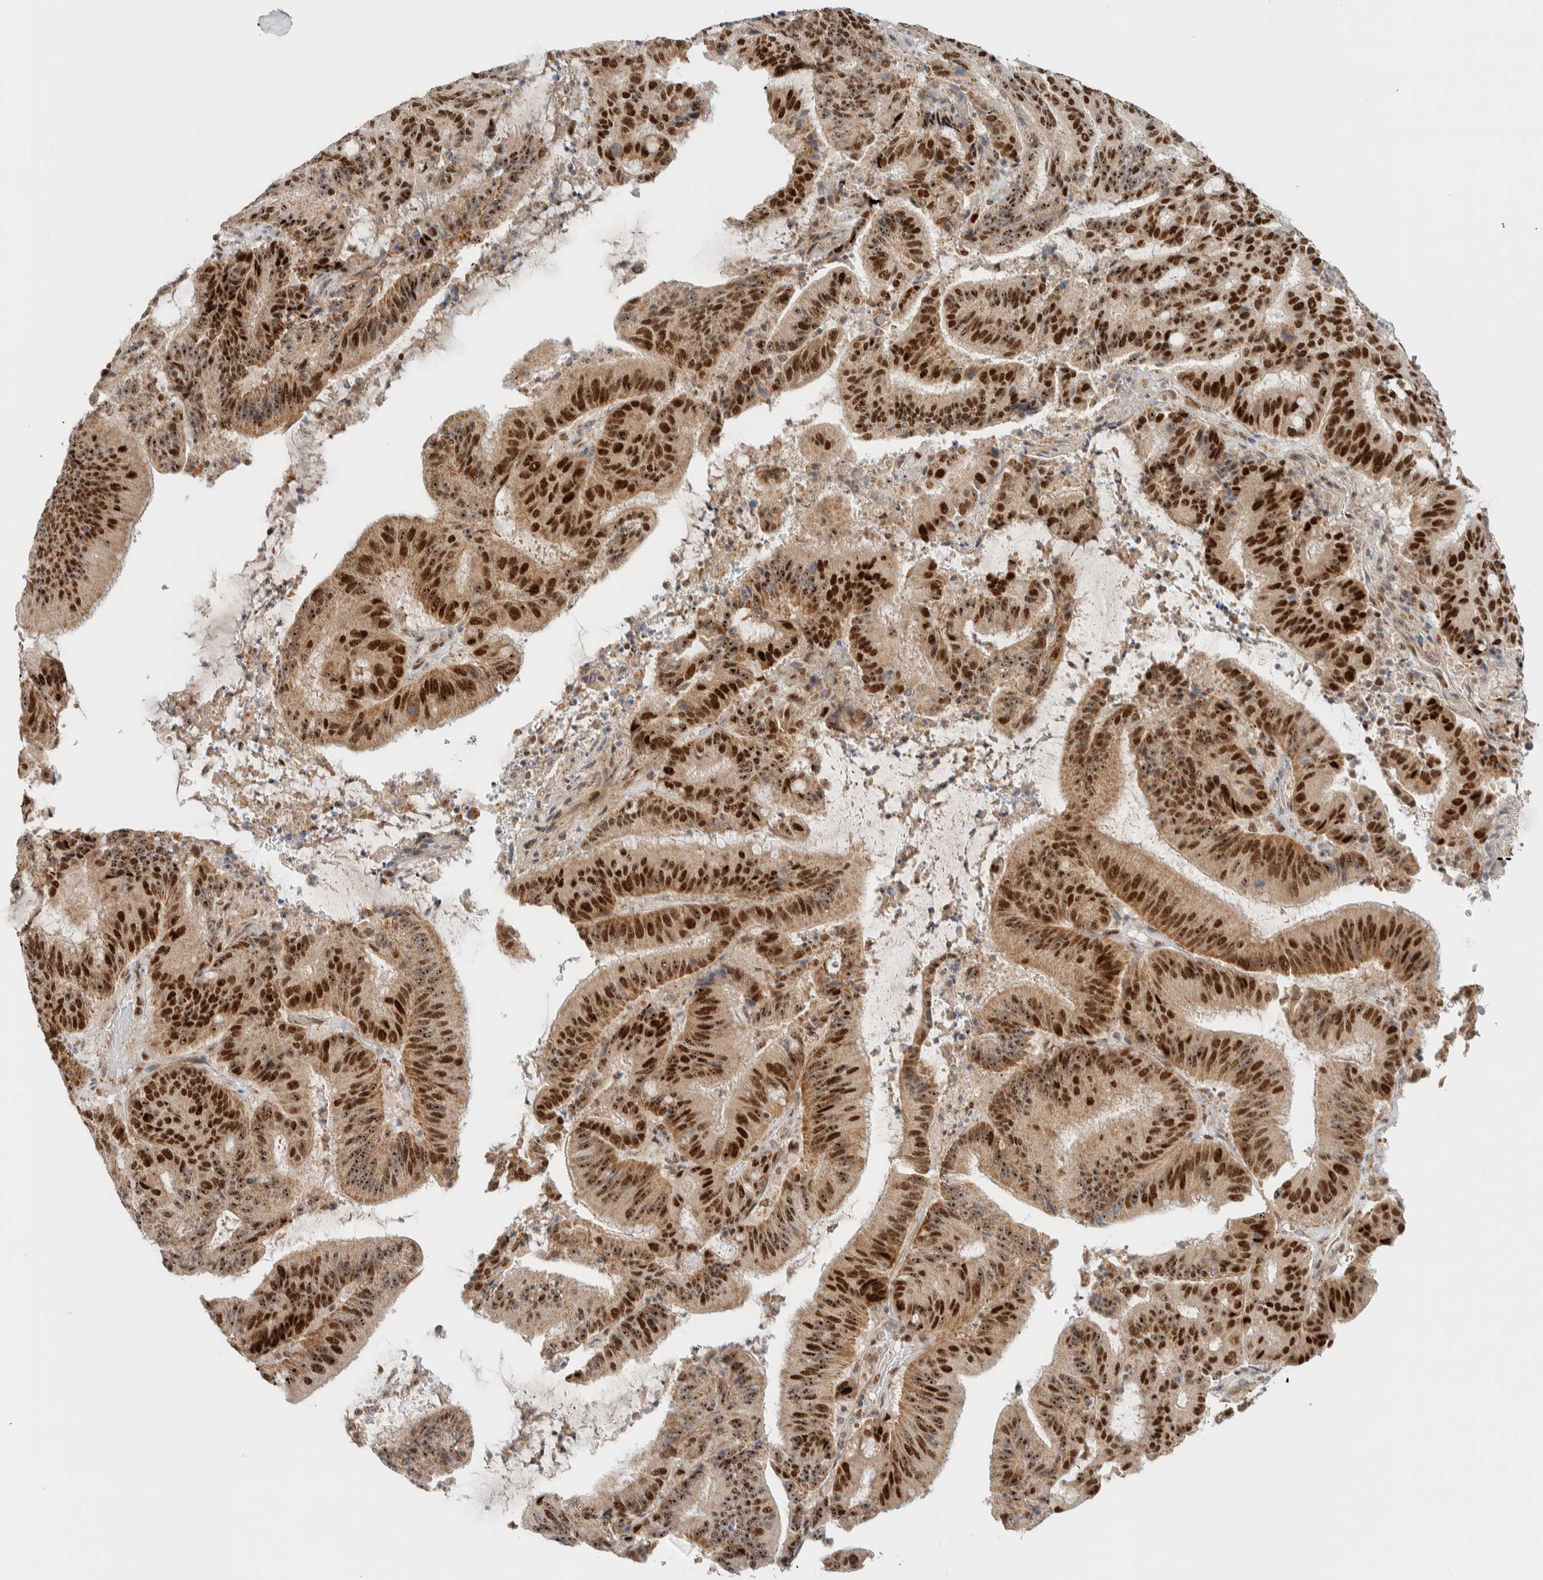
{"staining": {"intensity": "strong", "quantity": ">75%", "location": "nuclear"}, "tissue": "liver cancer", "cell_type": "Tumor cells", "image_type": "cancer", "snomed": [{"axis": "morphology", "description": "Normal tissue, NOS"}, {"axis": "morphology", "description": "Cholangiocarcinoma"}, {"axis": "topography", "description": "Liver"}, {"axis": "topography", "description": "Peripheral nerve tissue"}], "caption": "IHC staining of liver cancer (cholangiocarcinoma), which shows high levels of strong nuclear staining in approximately >75% of tumor cells indicating strong nuclear protein positivity. The staining was performed using DAB (3,3'-diaminobenzidine) (brown) for protein detection and nuclei were counterstained in hematoxylin (blue).", "gene": "TSPAN32", "patient": {"sex": "female", "age": 73}}